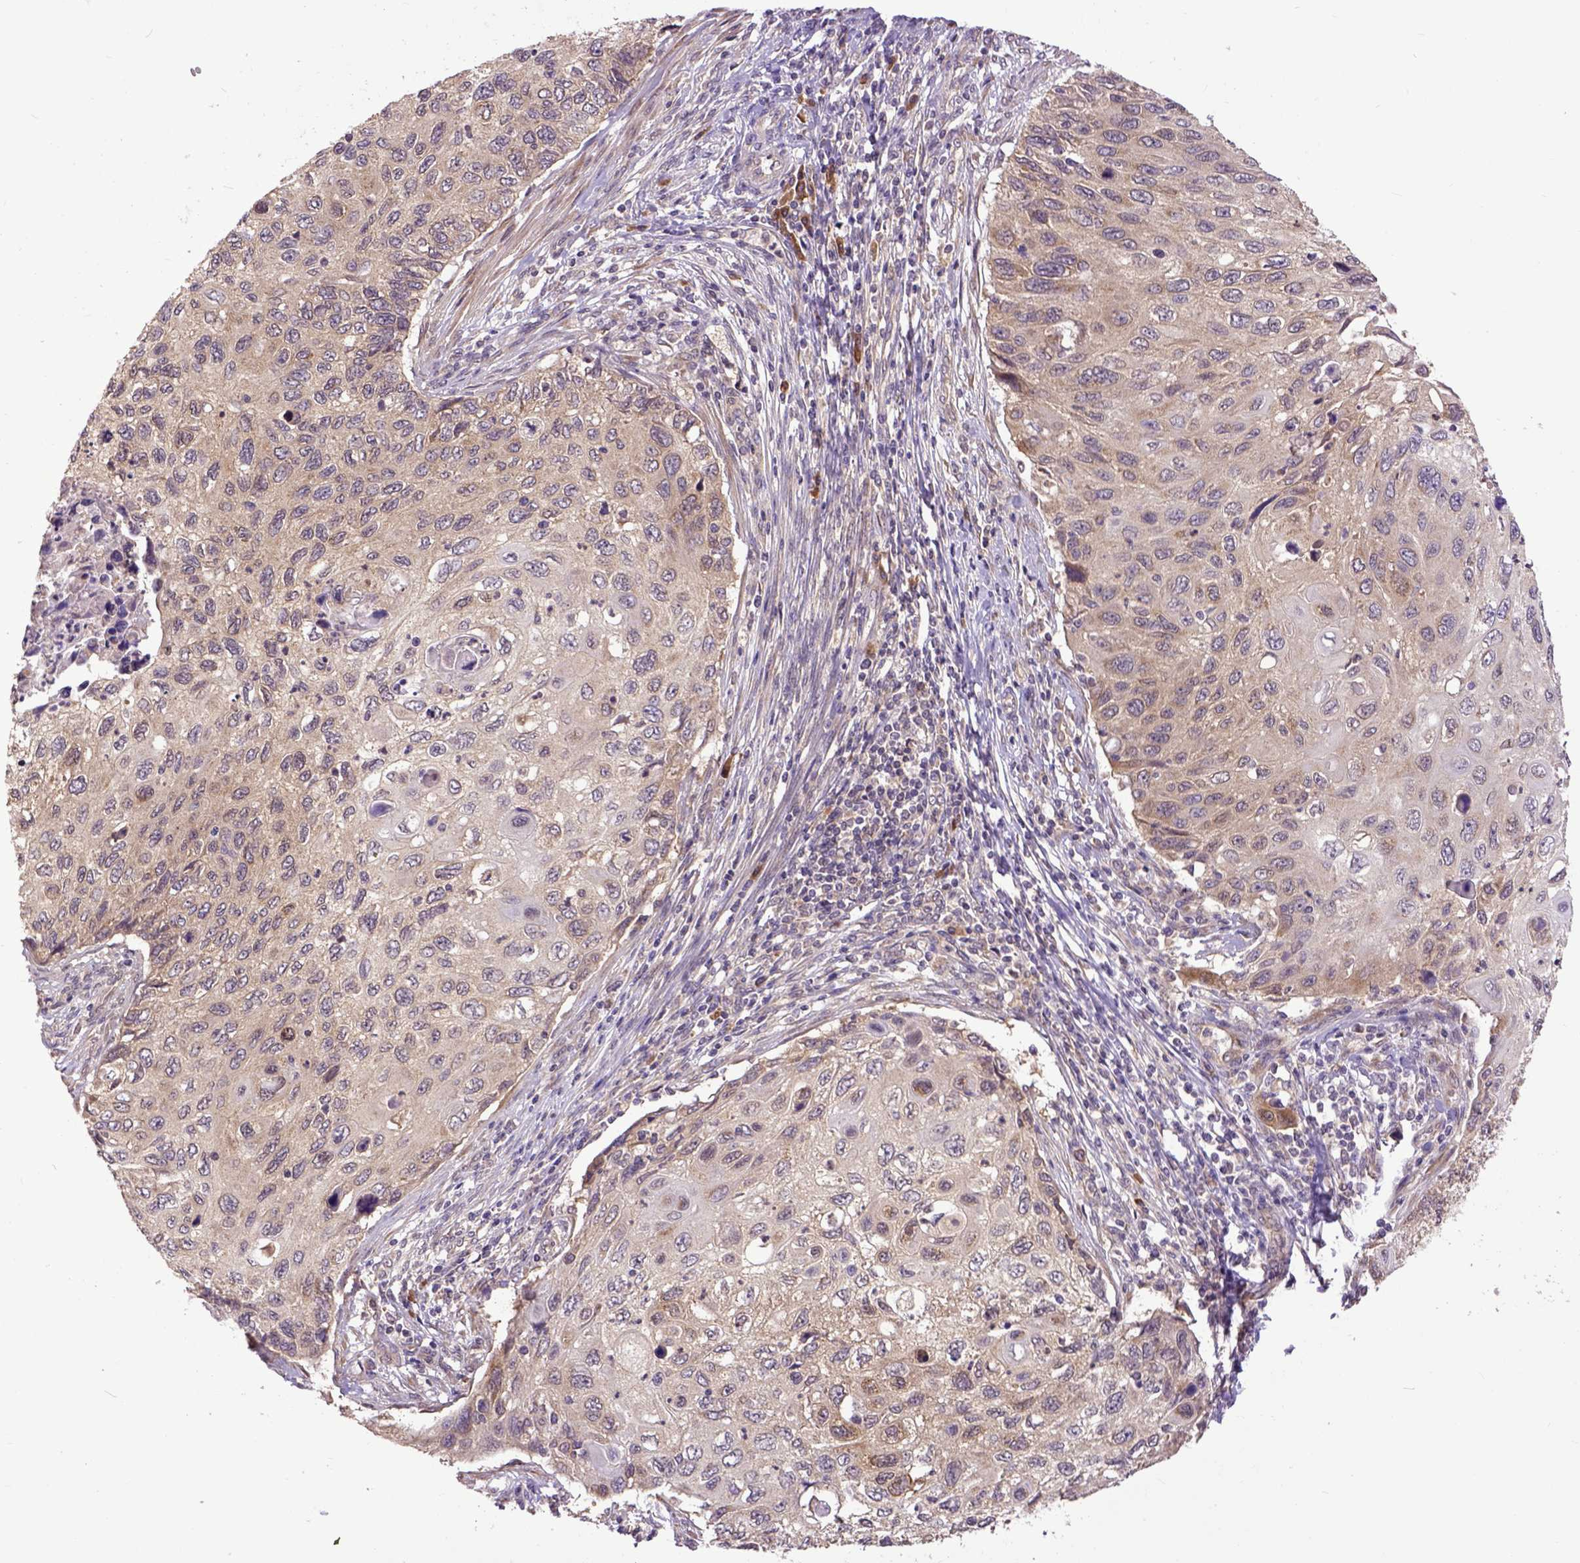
{"staining": {"intensity": "weak", "quantity": "25%-75%", "location": "cytoplasmic/membranous"}, "tissue": "cervical cancer", "cell_type": "Tumor cells", "image_type": "cancer", "snomed": [{"axis": "morphology", "description": "Squamous cell carcinoma, NOS"}, {"axis": "topography", "description": "Cervix"}], "caption": "Protein expression analysis of cervical cancer (squamous cell carcinoma) demonstrates weak cytoplasmic/membranous staining in approximately 25%-75% of tumor cells.", "gene": "ARL1", "patient": {"sex": "female", "age": 70}}